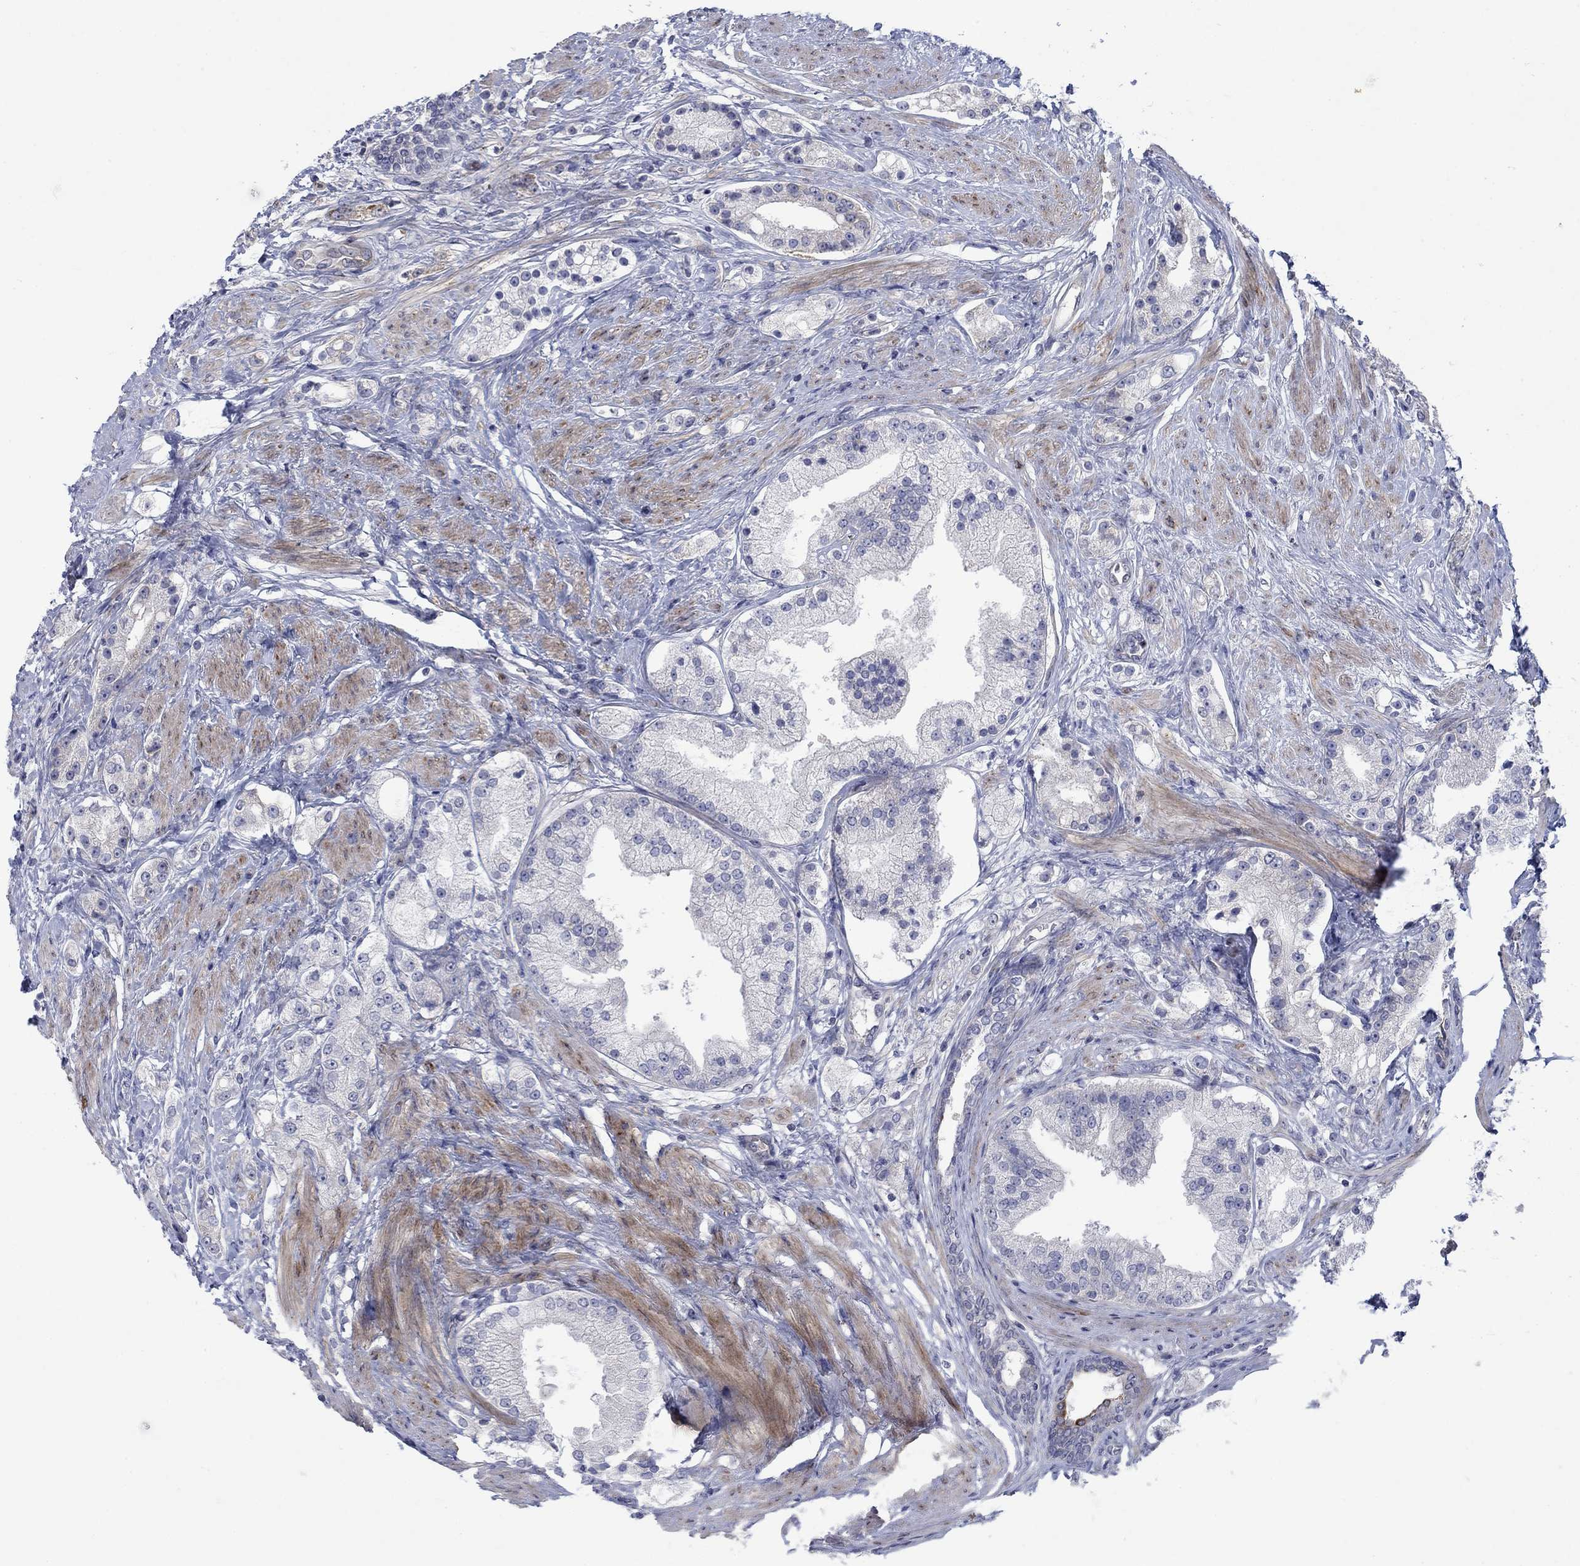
{"staining": {"intensity": "moderate", "quantity": "25%-75%", "location": "cytoplasmic/membranous"}, "tissue": "prostate cancer", "cell_type": "Tumor cells", "image_type": "cancer", "snomed": [{"axis": "morphology", "description": "Adenocarcinoma, NOS"}, {"axis": "topography", "description": "Prostate and seminal vesicle, NOS"}, {"axis": "topography", "description": "Prostate"}], "caption": "IHC of human prostate adenocarcinoma exhibits medium levels of moderate cytoplasmic/membranous expression in approximately 25%-75% of tumor cells.", "gene": "FXR1", "patient": {"sex": "male", "age": 67}}